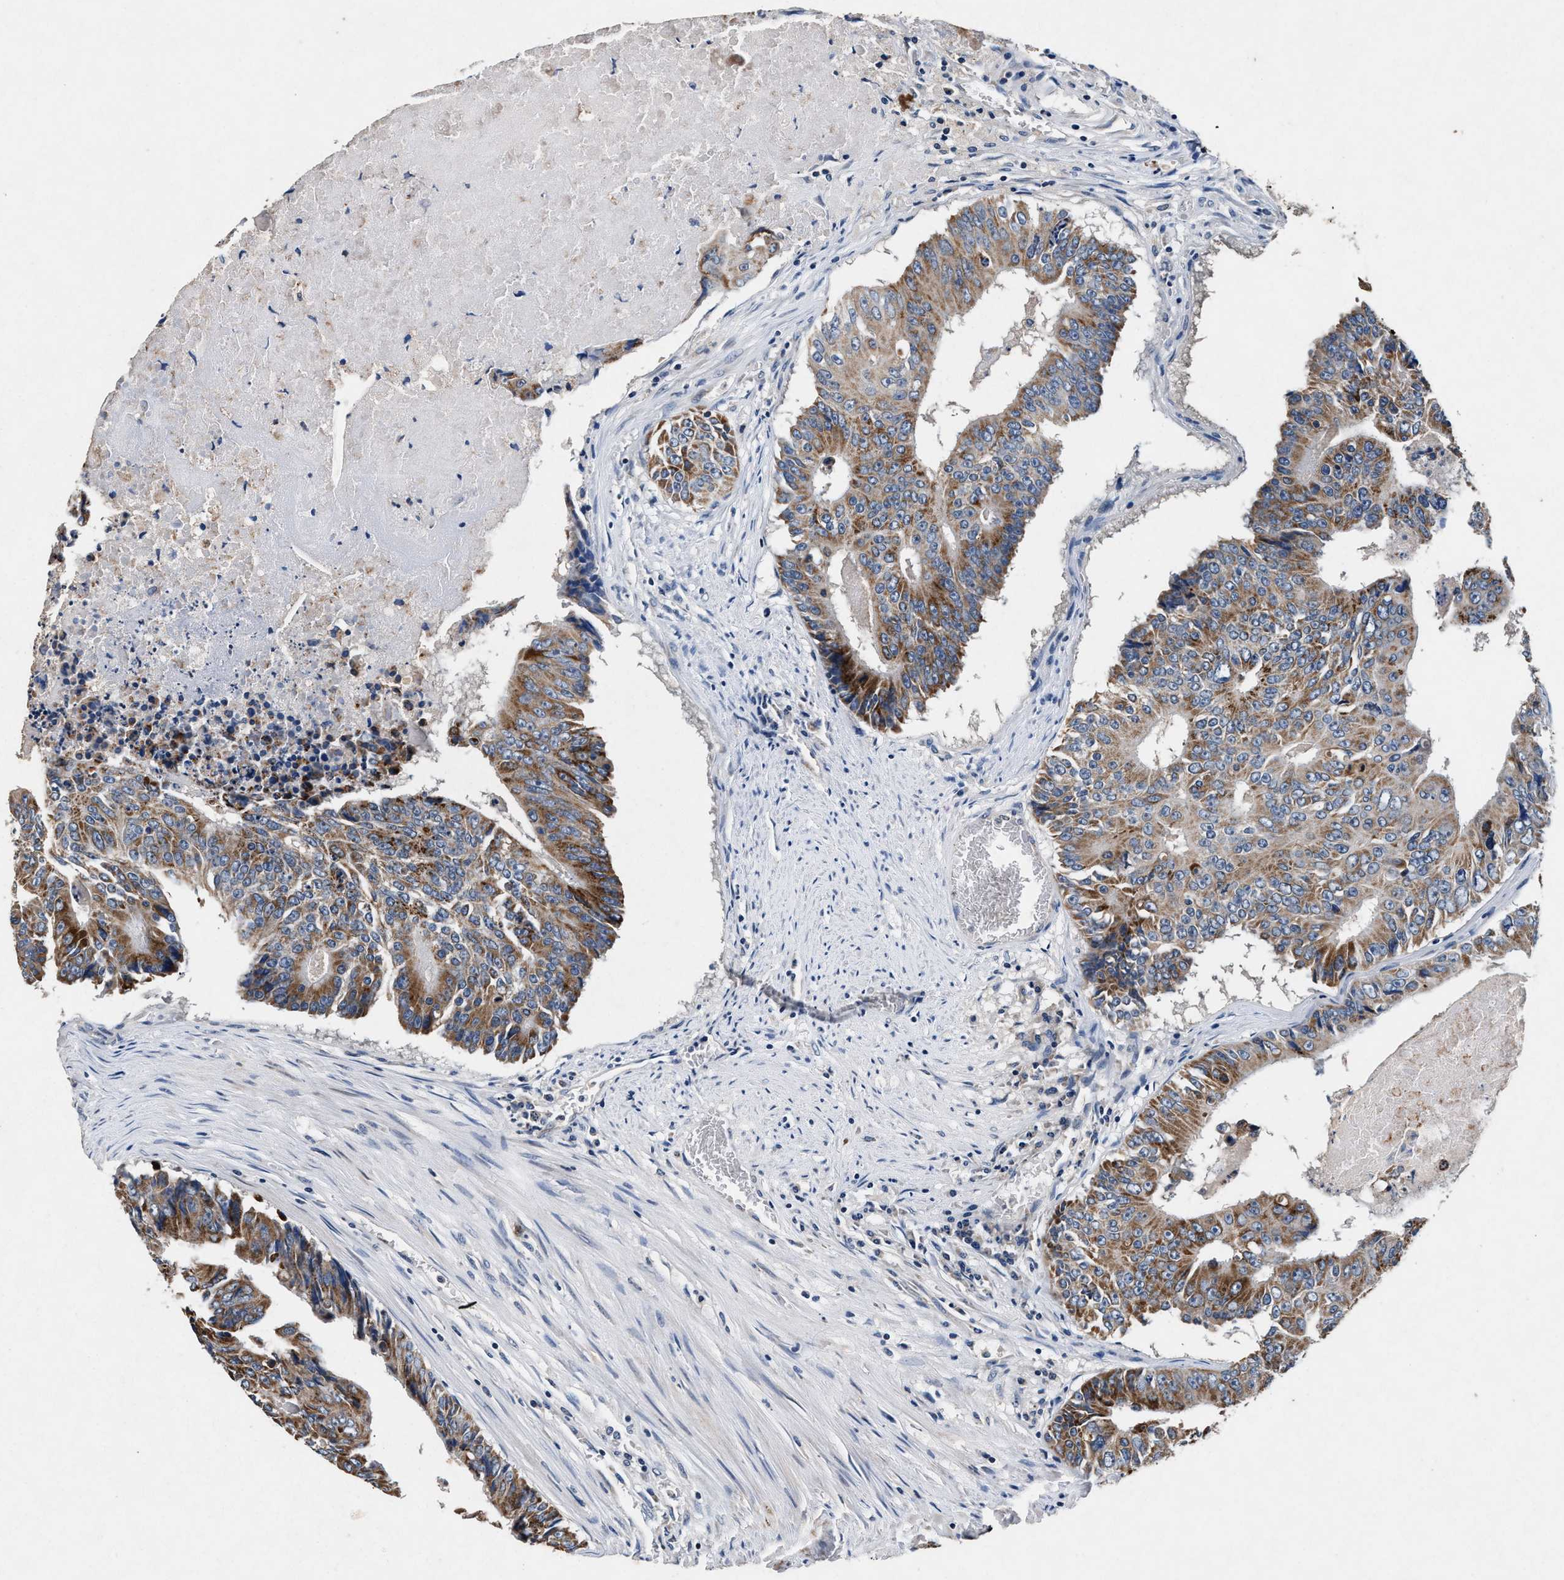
{"staining": {"intensity": "strong", "quantity": "25%-75%", "location": "cytoplasmic/membranous"}, "tissue": "colorectal cancer", "cell_type": "Tumor cells", "image_type": "cancer", "snomed": [{"axis": "morphology", "description": "Adenocarcinoma, NOS"}, {"axis": "topography", "description": "Colon"}], "caption": "DAB immunohistochemical staining of colorectal adenocarcinoma reveals strong cytoplasmic/membranous protein expression in approximately 25%-75% of tumor cells. Immunohistochemistry stains the protein of interest in brown and the nuclei are stained blue.", "gene": "PKD2L1", "patient": {"sex": "male", "age": 87}}